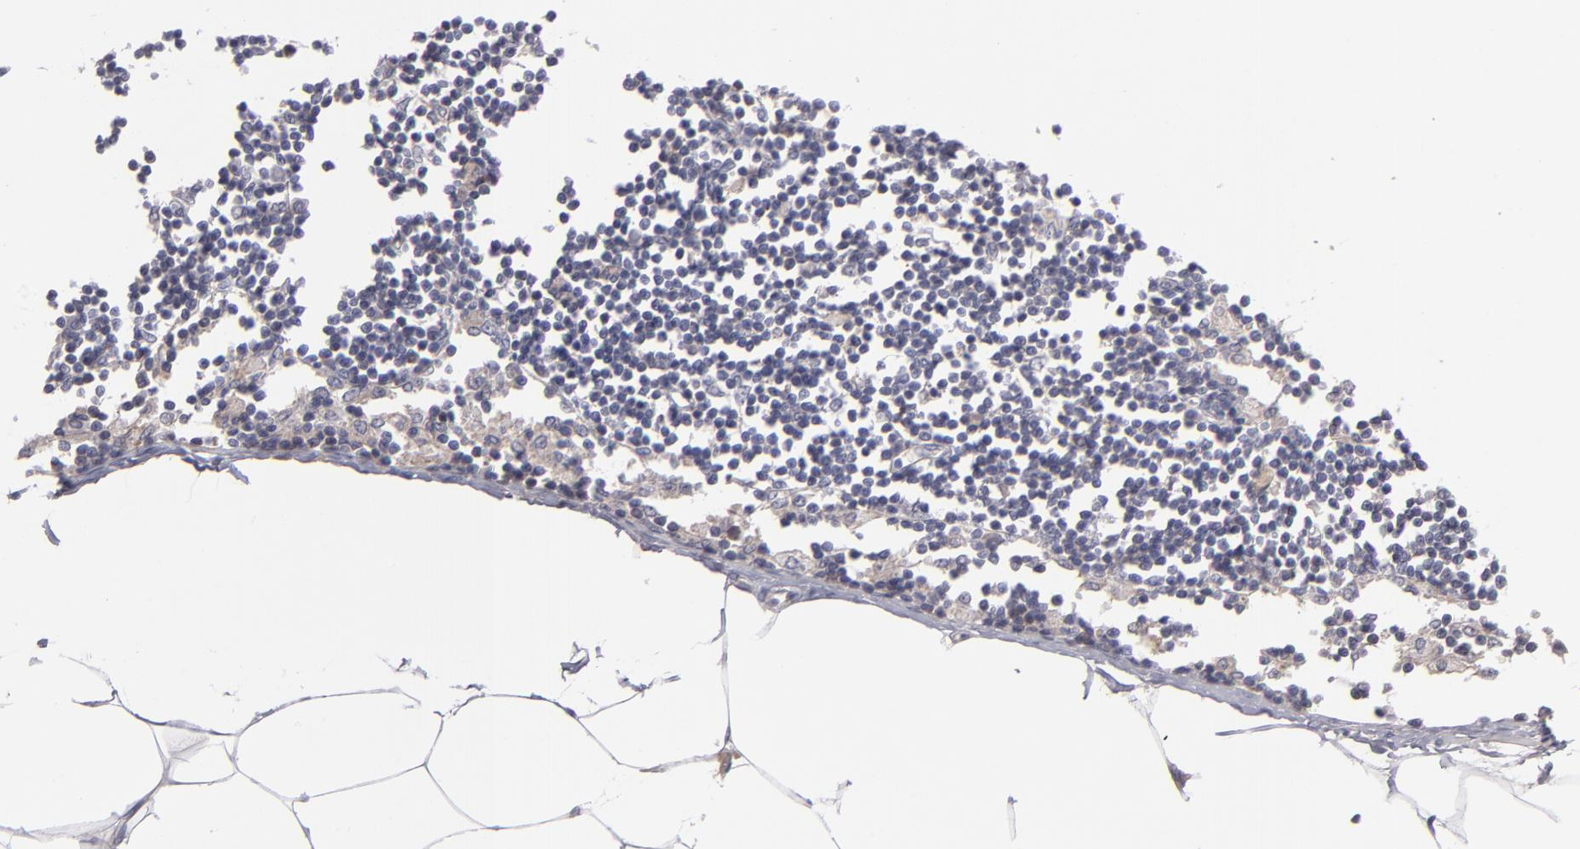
{"staining": {"intensity": "negative", "quantity": "none", "location": "none"}, "tissue": "adipose tissue", "cell_type": "Adipocytes", "image_type": "normal", "snomed": [{"axis": "morphology", "description": "Normal tissue, NOS"}, {"axis": "morphology", "description": "Adenocarcinoma, NOS"}, {"axis": "topography", "description": "Colon"}, {"axis": "topography", "description": "Peripheral nerve tissue"}], "caption": "Adipocytes are negative for protein expression in normal human adipose tissue. (IHC, brightfield microscopy, high magnification).", "gene": "ITIH4", "patient": {"sex": "male", "age": 14}}